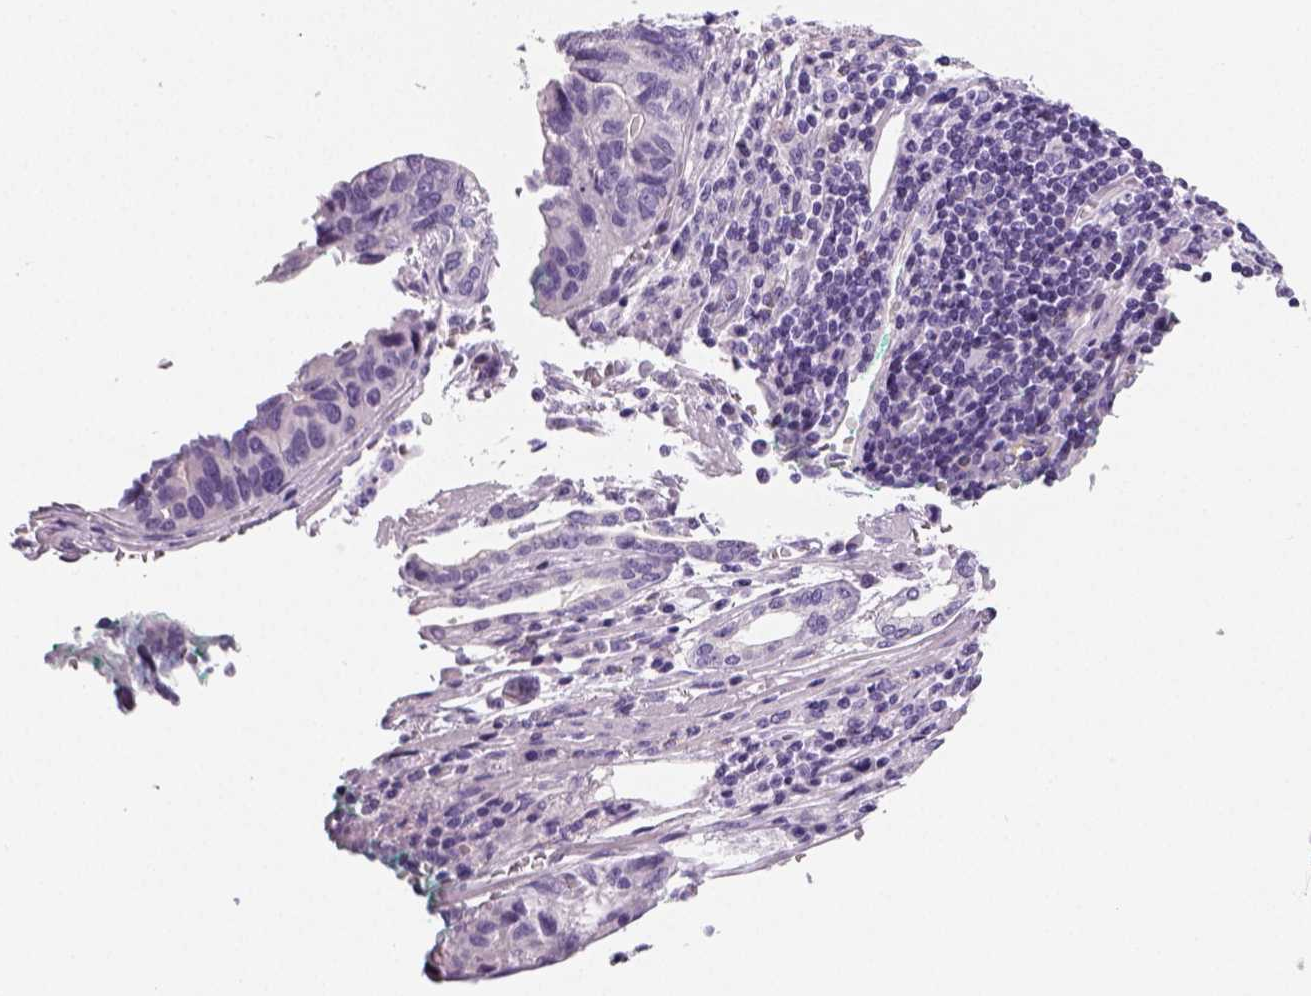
{"staining": {"intensity": "negative", "quantity": "none", "location": "none"}, "tissue": "stomach cancer", "cell_type": "Tumor cells", "image_type": "cancer", "snomed": [{"axis": "morphology", "description": "Adenocarcinoma, NOS"}, {"axis": "topography", "description": "Stomach, upper"}], "caption": "IHC histopathology image of neoplastic tissue: stomach cancer stained with DAB displays no significant protein staining in tumor cells.", "gene": "TSPAN7", "patient": {"sex": "female", "age": 67}}